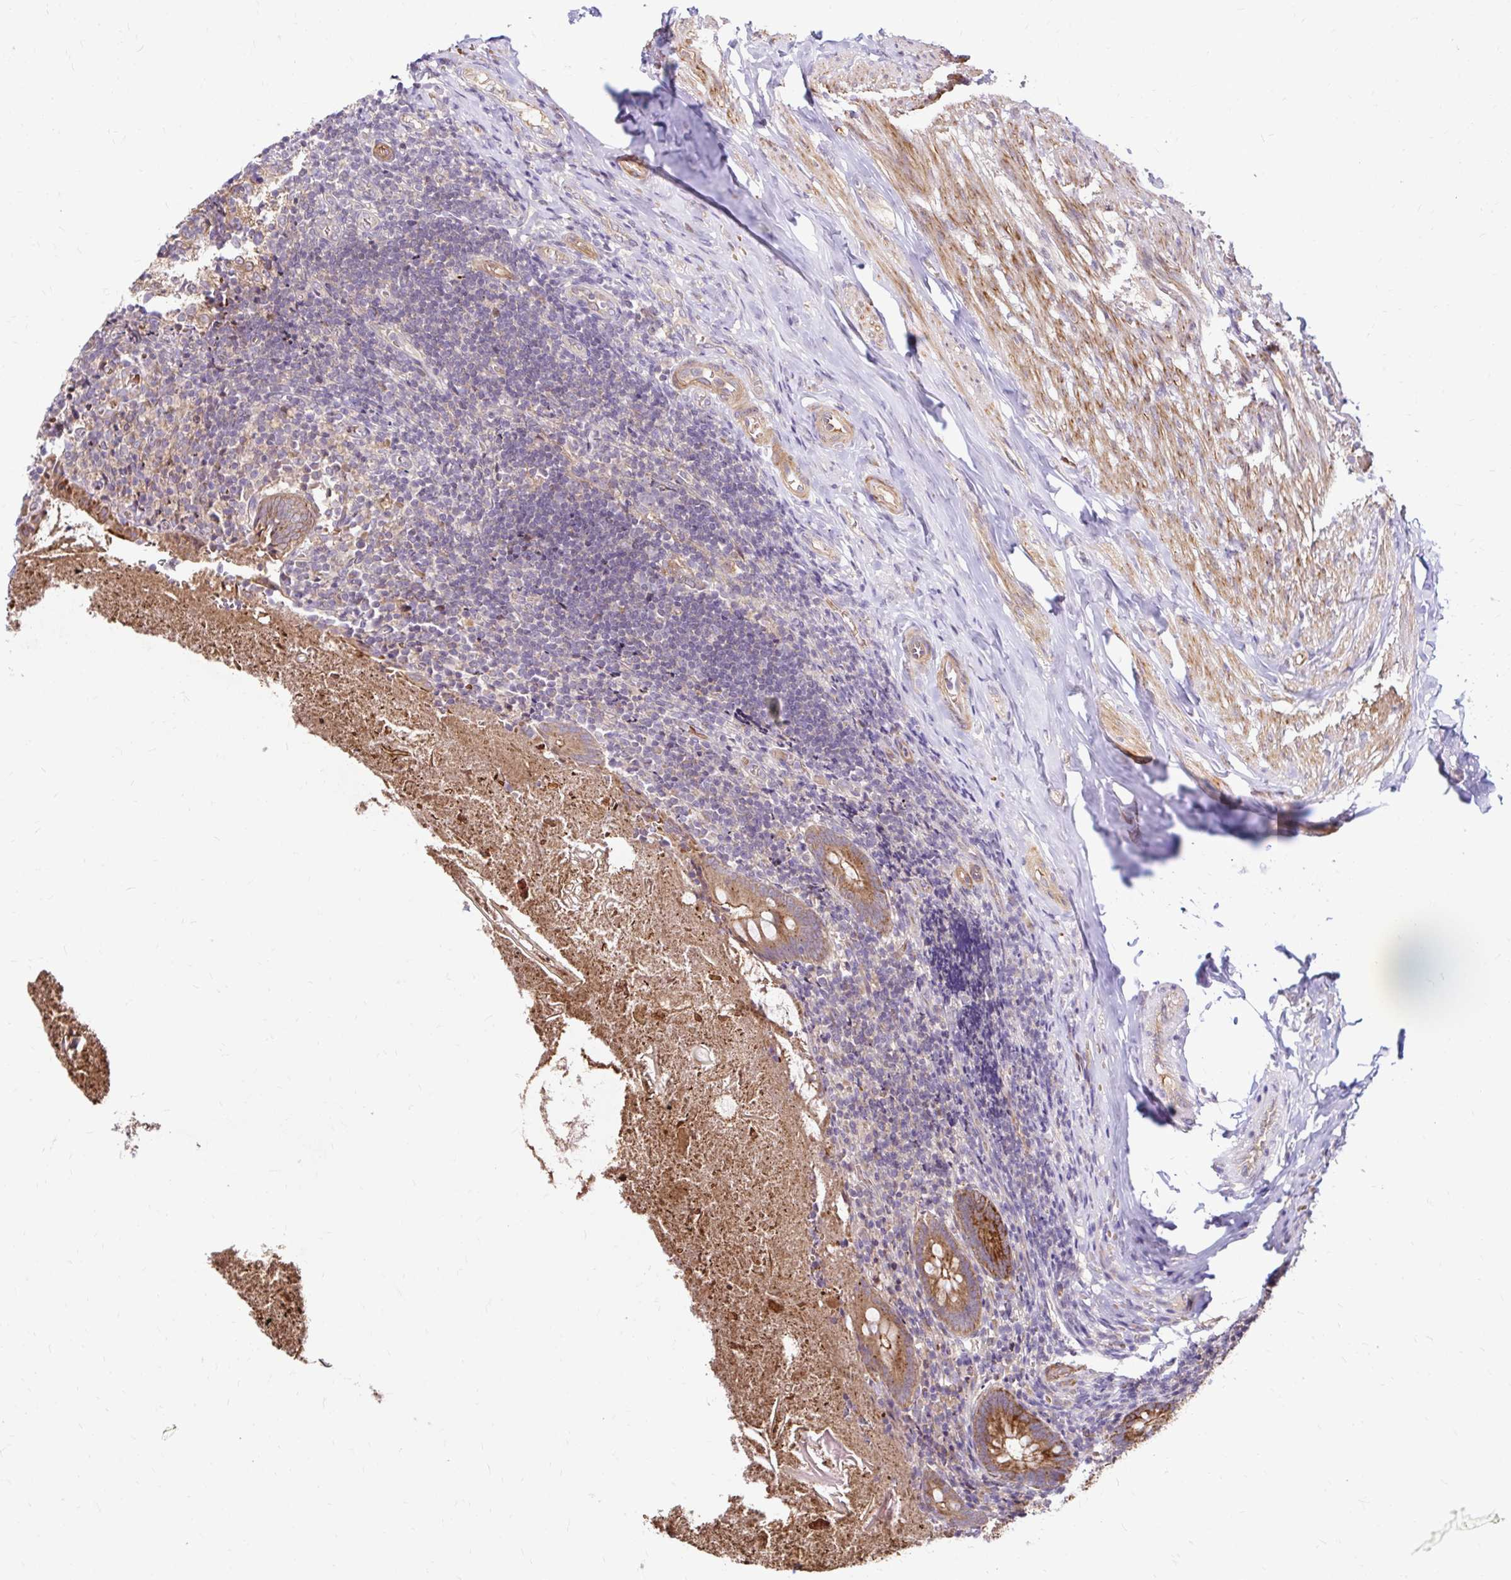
{"staining": {"intensity": "strong", "quantity": ">75%", "location": "cytoplasmic/membranous"}, "tissue": "appendix", "cell_type": "Glandular cells", "image_type": "normal", "snomed": [{"axis": "morphology", "description": "Normal tissue, NOS"}, {"axis": "topography", "description": "Appendix"}], "caption": "Protein analysis of benign appendix displays strong cytoplasmic/membranous staining in about >75% of glandular cells.", "gene": "ARHGEF37", "patient": {"sex": "female", "age": 17}}